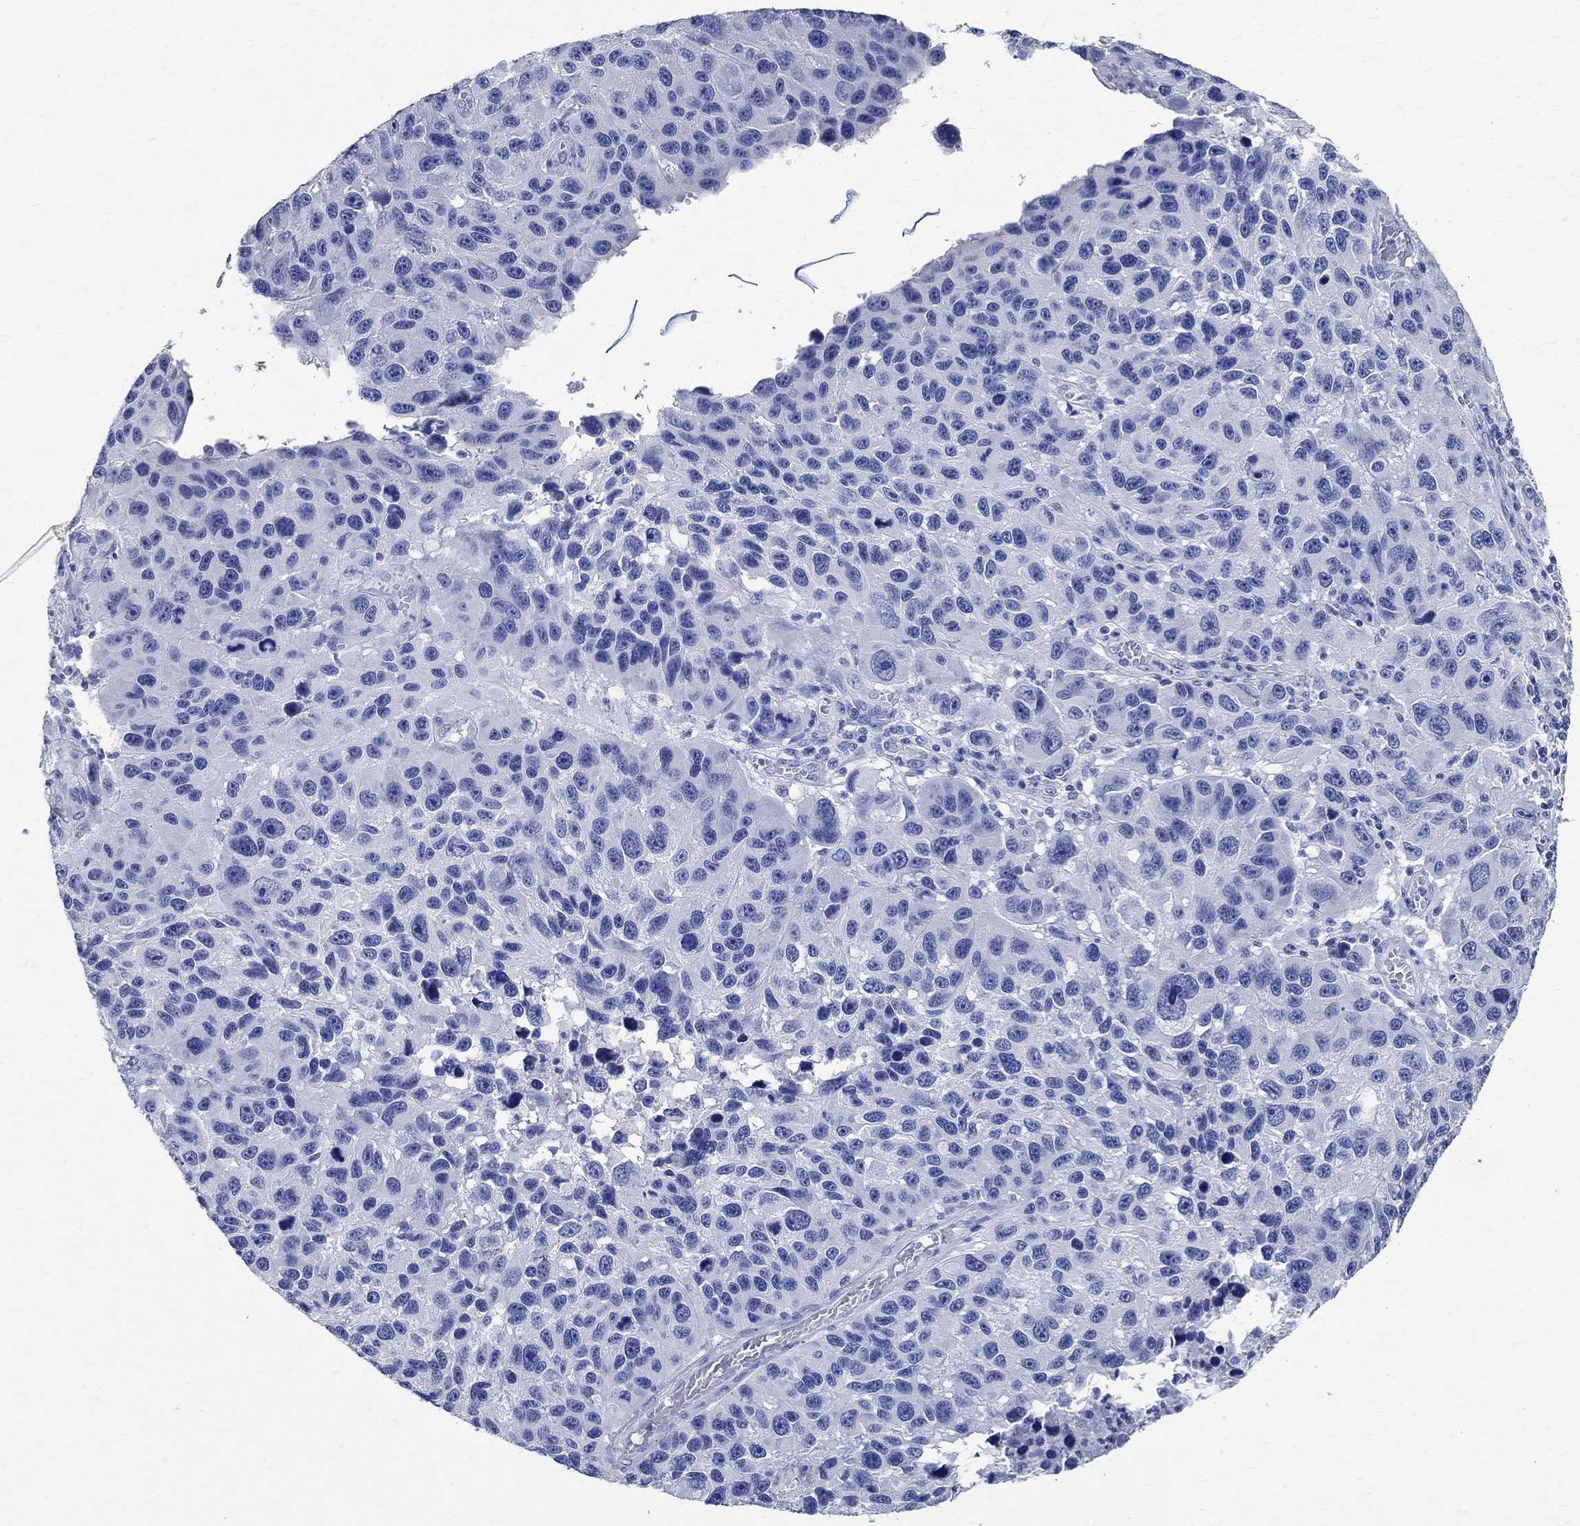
{"staining": {"intensity": "negative", "quantity": "none", "location": "none"}, "tissue": "melanoma", "cell_type": "Tumor cells", "image_type": "cancer", "snomed": [{"axis": "morphology", "description": "Malignant melanoma, NOS"}, {"axis": "topography", "description": "Skin"}], "caption": "Immunohistochemistry histopathology image of neoplastic tissue: malignant melanoma stained with DAB shows no significant protein expression in tumor cells.", "gene": "TMEM221", "patient": {"sex": "male", "age": 53}}